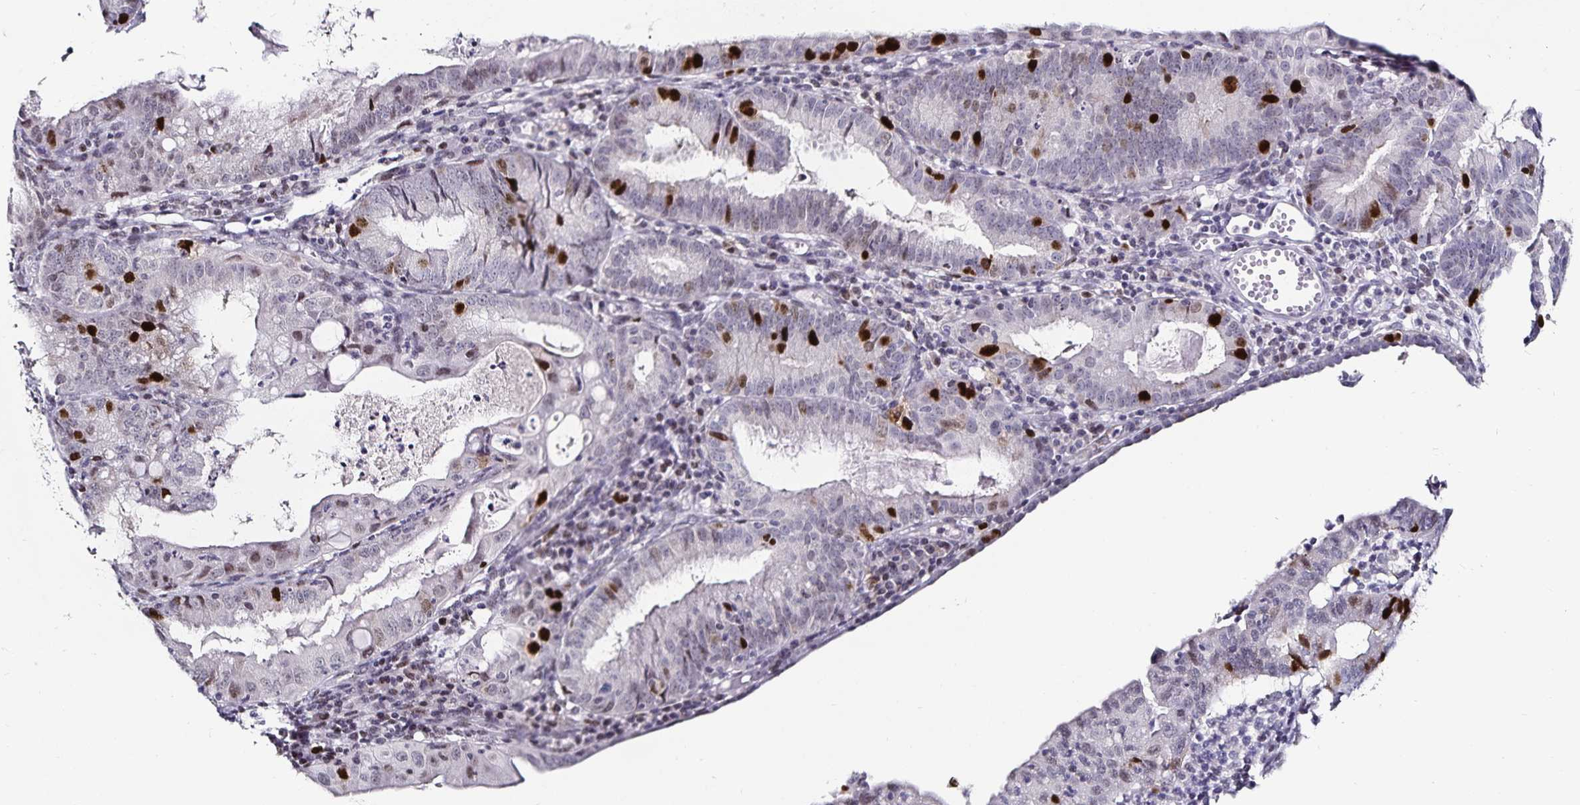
{"staining": {"intensity": "strong", "quantity": "25%-75%", "location": "nuclear"}, "tissue": "endometrial cancer", "cell_type": "Tumor cells", "image_type": "cancer", "snomed": [{"axis": "morphology", "description": "Adenocarcinoma, NOS"}, {"axis": "topography", "description": "Endometrium"}], "caption": "A high-resolution photomicrograph shows IHC staining of endometrial cancer (adenocarcinoma), which shows strong nuclear staining in about 25%-75% of tumor cells.", "gene": "ANLN", "patient": {"sex": "female", "age": 60}}